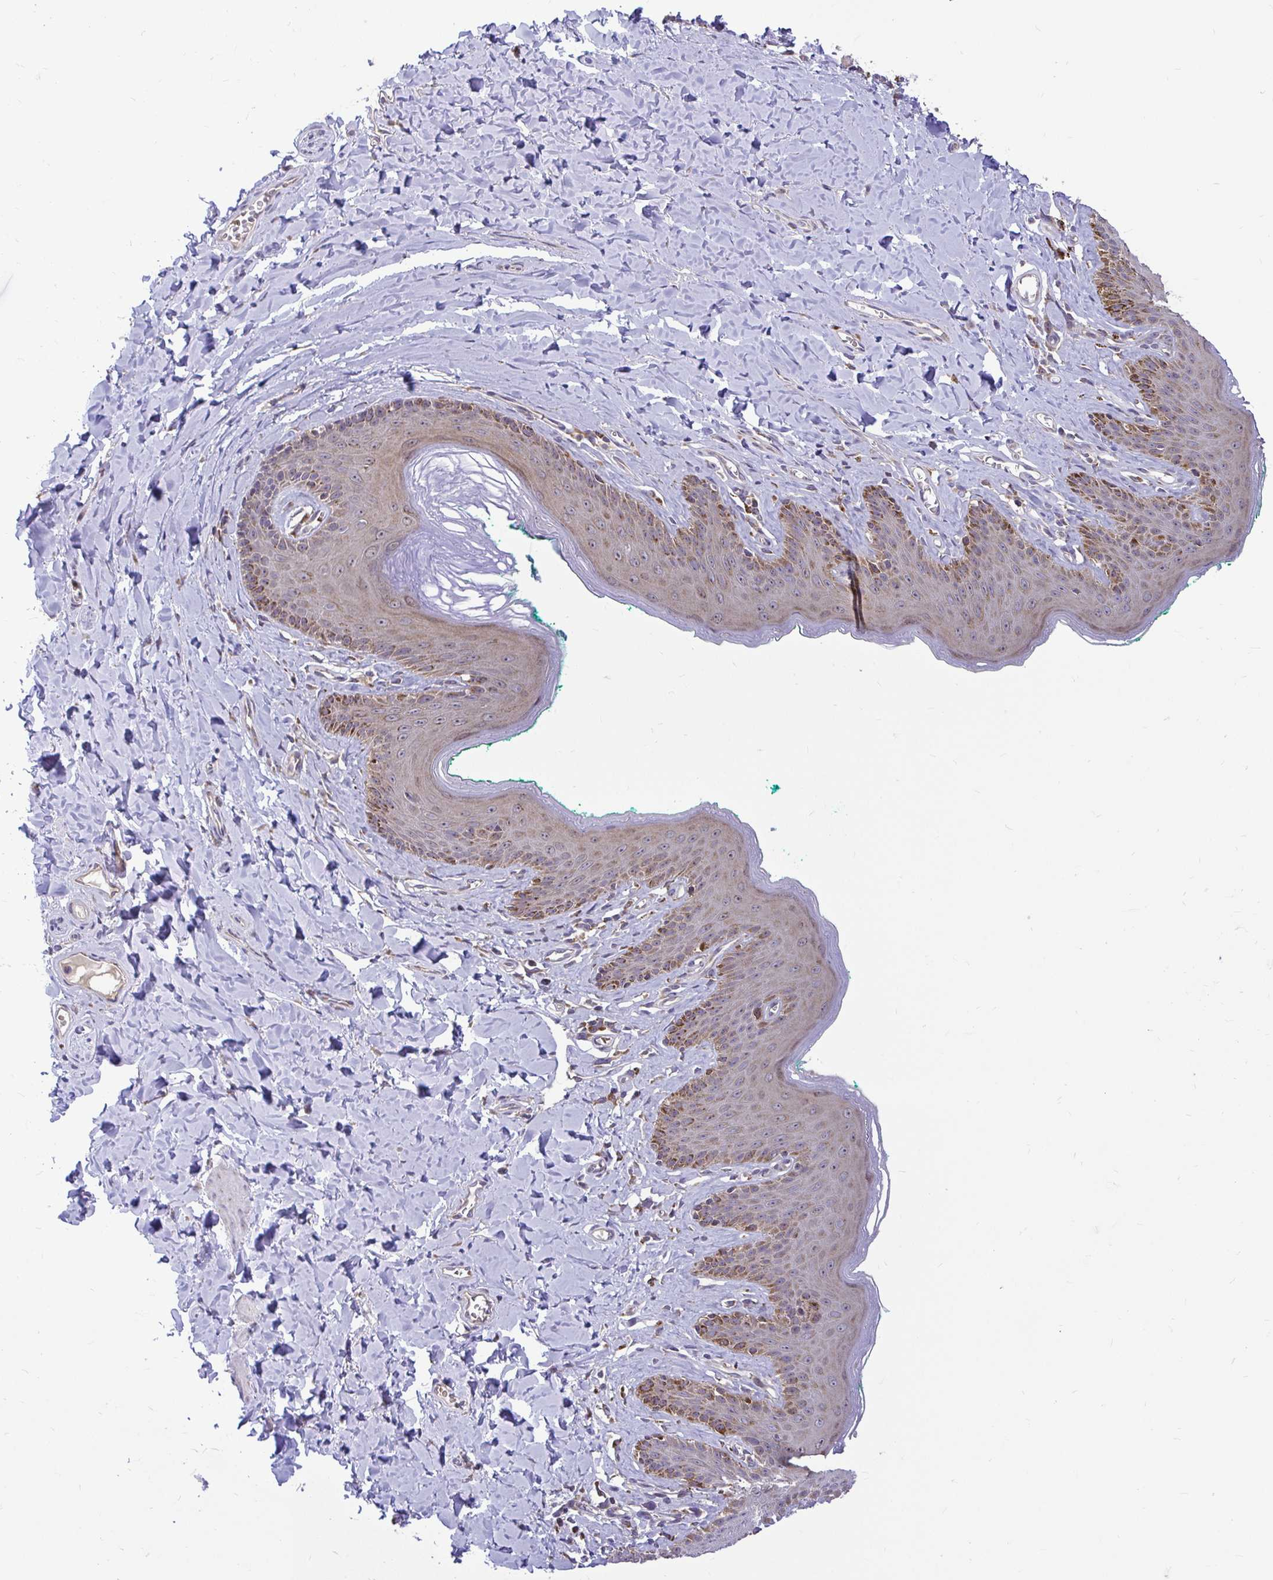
{"staining": {"intensity": "moderate", "quantity": "25%-75%", "location": "cytoplasmic/membranous"}, "tissue": "skin", "cell_type": "Epidermal cells", "image_type": "normal", "snomed": [{"axis": "morphology", "description": "Normal tissue, NOS"}, {"axis": "topography", "description": "Vulva"}, {"axis": "topography", "description": "Peripheral nerve tissue"}], "caption": "Brown immunohistochemical staining in normal skin reveals moderate cytoplasmic/membranous staining in about 25%-75% of epidermal cells. (DAB IHC, brown staining for protein, blue staining for nuclei).", "gene": "VTI1B", "patient": {"sex": "female", "age": 66}}